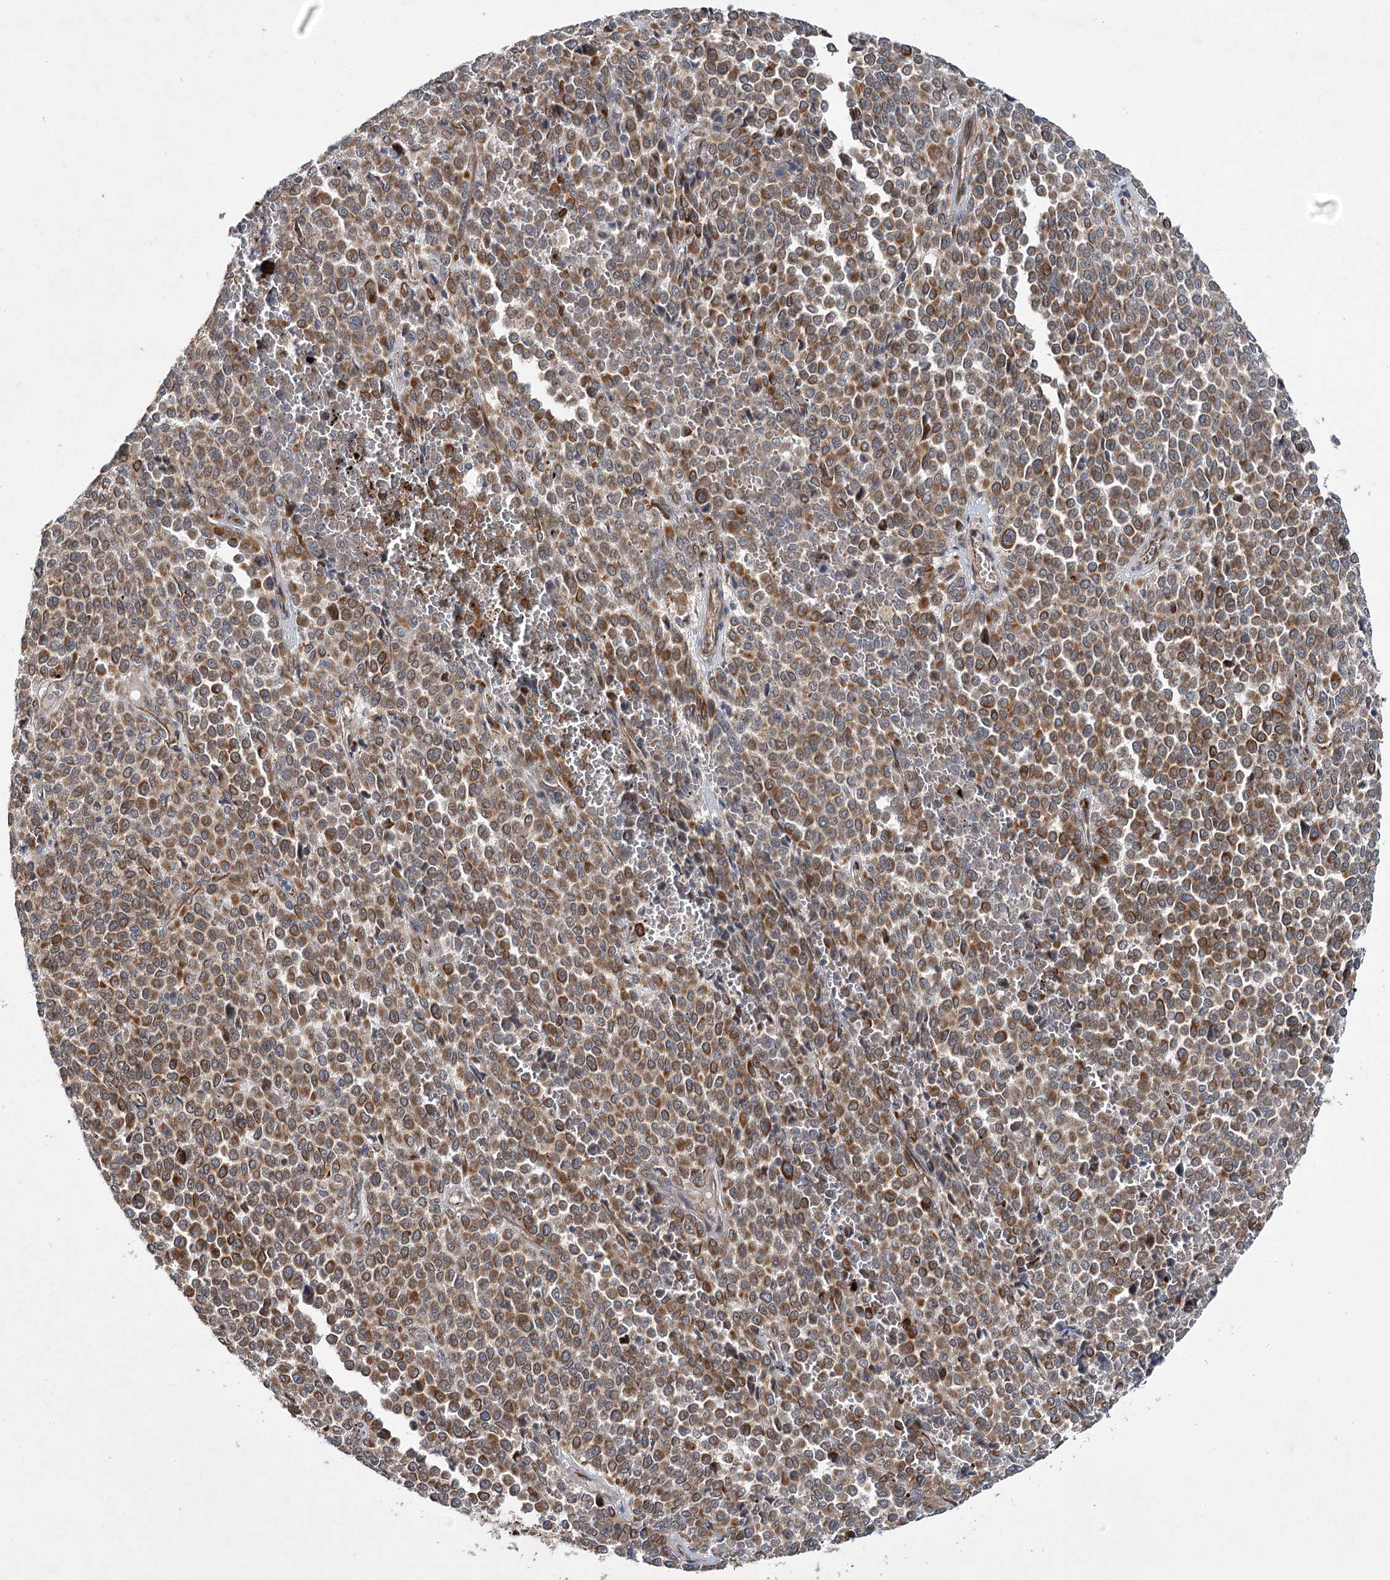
{"staining": {"intensity": "moderate", "quantity": ">75%", "location": "cytoplasmic/membranous"}, "tissue": "melanoma", "cell_type": "Tumor cells", "image_type": "cancer", "snomed": [{"axis": "morphology", "description": "Malignant melanoma, Metastatic site"}, {"axis": "topography", "description": "Pancreas"}], "caption": "Moderate cytoplasmic/membranous positivity for a protein is seen in approximately >75% of tumor cells of melanoma using IHC.", "gene": "DPEP2", "patient": {"sex": "female", "age": 30}}